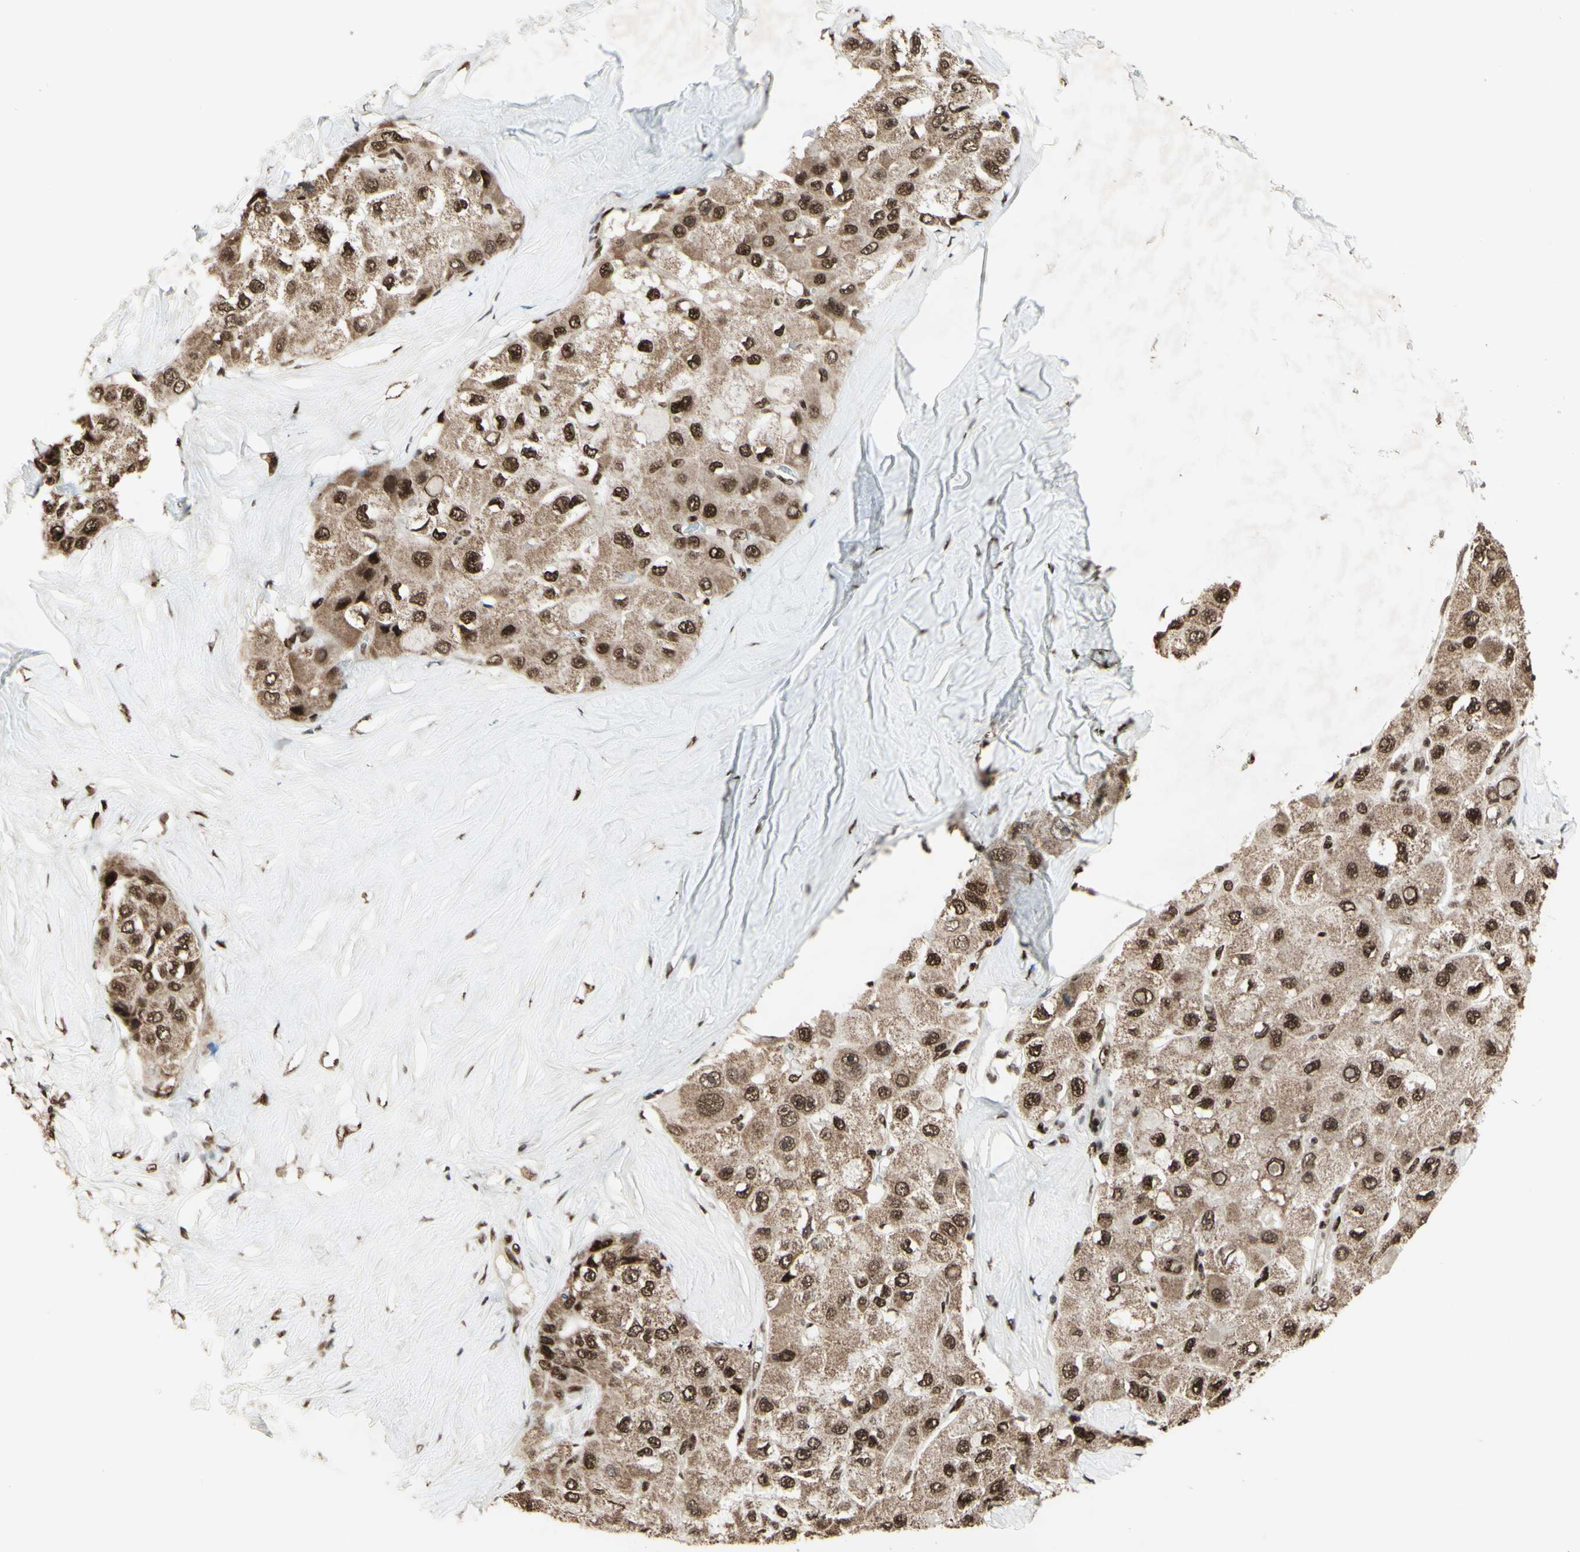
{"staining": {"intensity": "strong", "quantity": ">75%", "location": "cytoplasmic/membranous,nuclear"}, "tissue": "liver cancer", "cell_type": "Tumor cells", "image_type": "cancer", "snomed": [{"axis": "morphology", "description": "Carcinoma, Hepatocellular, NOS"}, {"axis": "topography", "description": "Liver"}], "caption": "Tumor cells exhibit strong cytoplasmic/membranous and nuclear expression in about >75% of cells in liver hepatocellular carcinoma.", "gene": "NR3C1", "patient": {"sex": "male", "age": 80}}